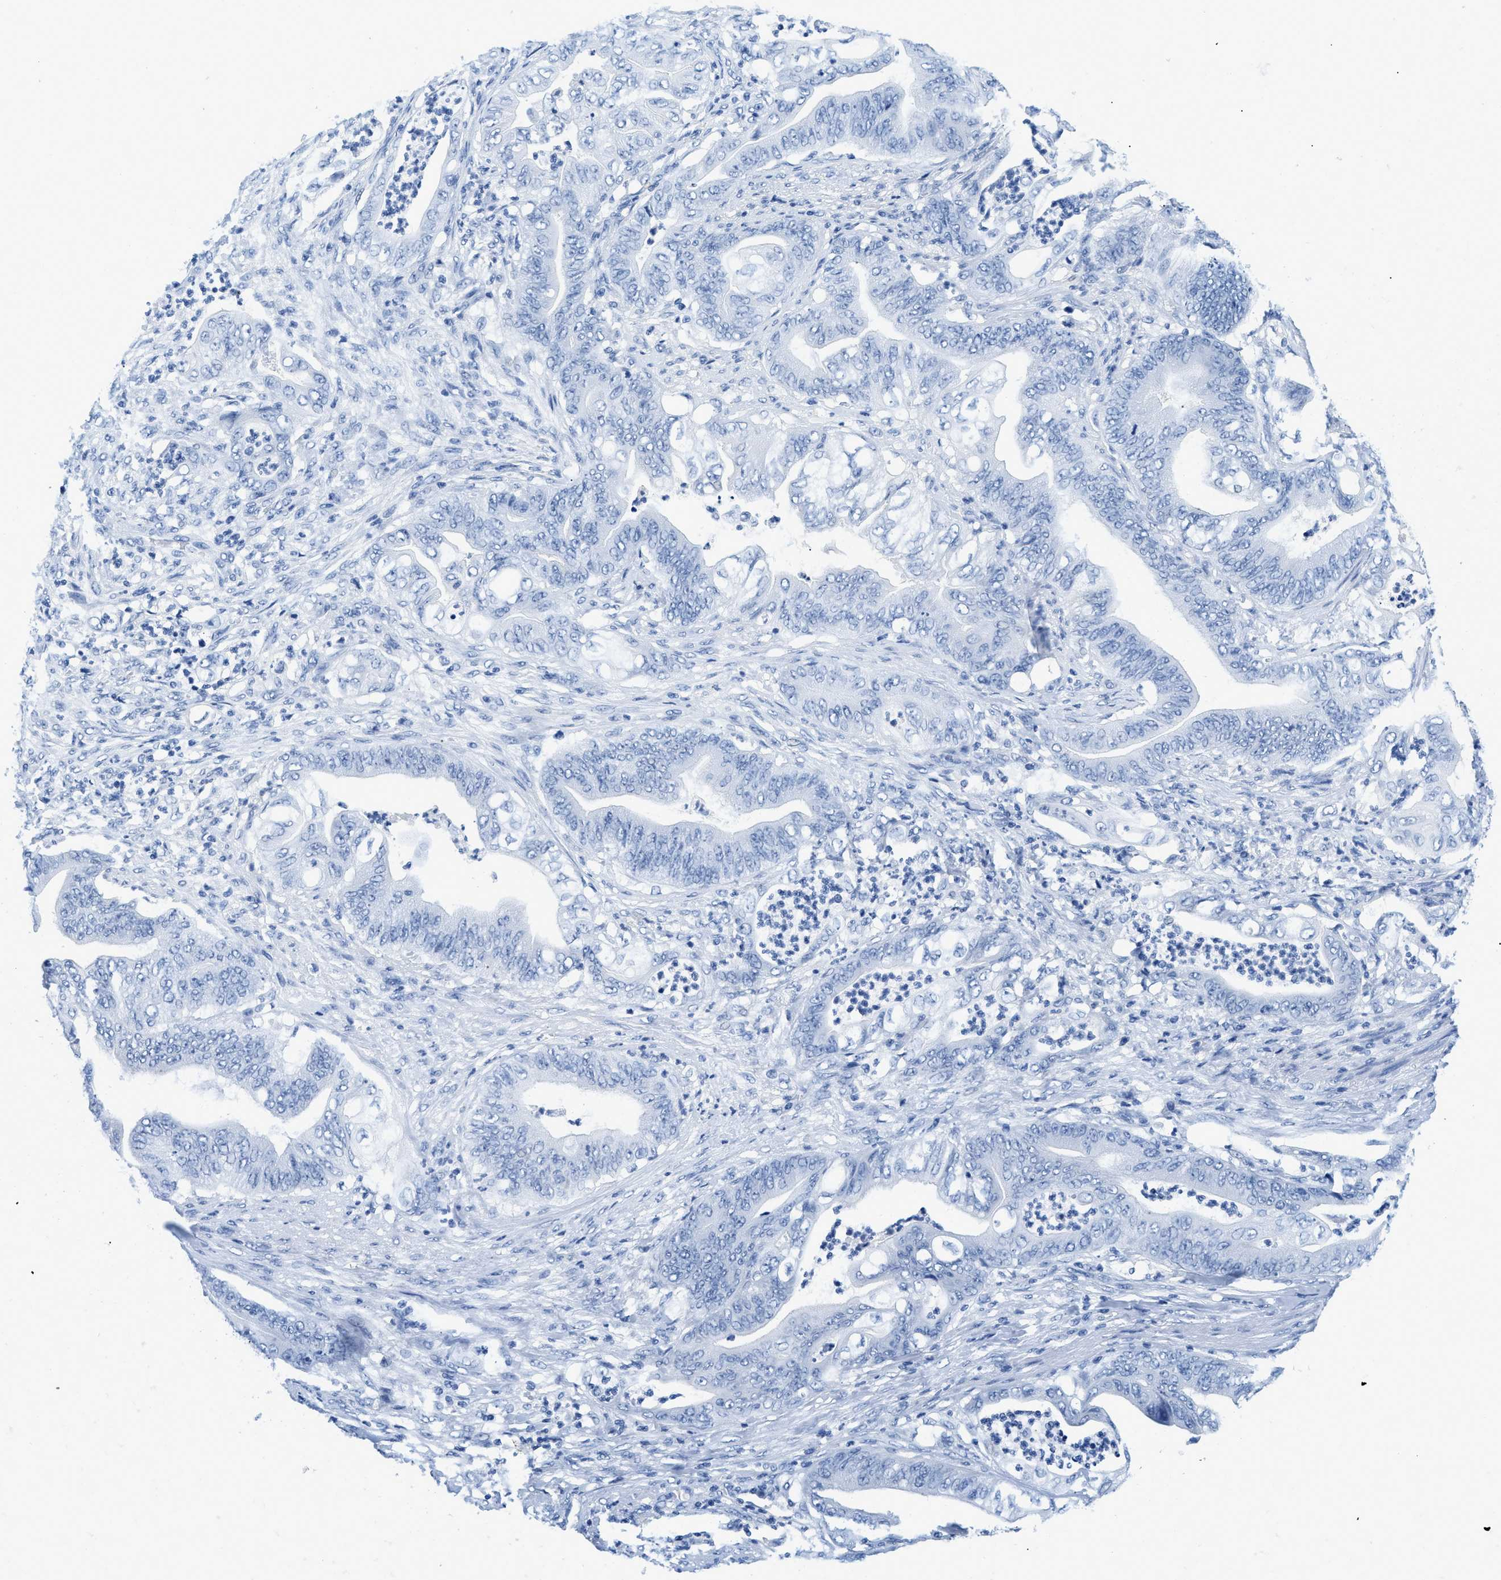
{"staining": {"intensity": "negative", "quantity": "none", "location": "none"}, "tissue": "stomach cancer", "cell_type": "Tumor cells", "image_type": "cancer", "snomed": [{"axis": "morphology", "description": "Adenocarcinoma, NOS"}, {"axis": "topography", "description": "Stomach"}], "caption": "High magnification brightfield microscopy of adenocarcinoma (stomach) stained with DAB (3,3'-diaminobenzidine) (brown) and counterstained with hematoxylin (blue): tumor cells show no significant positivity.", "gene": "GSN", "patient": {"sex": "female", "age": 73}}